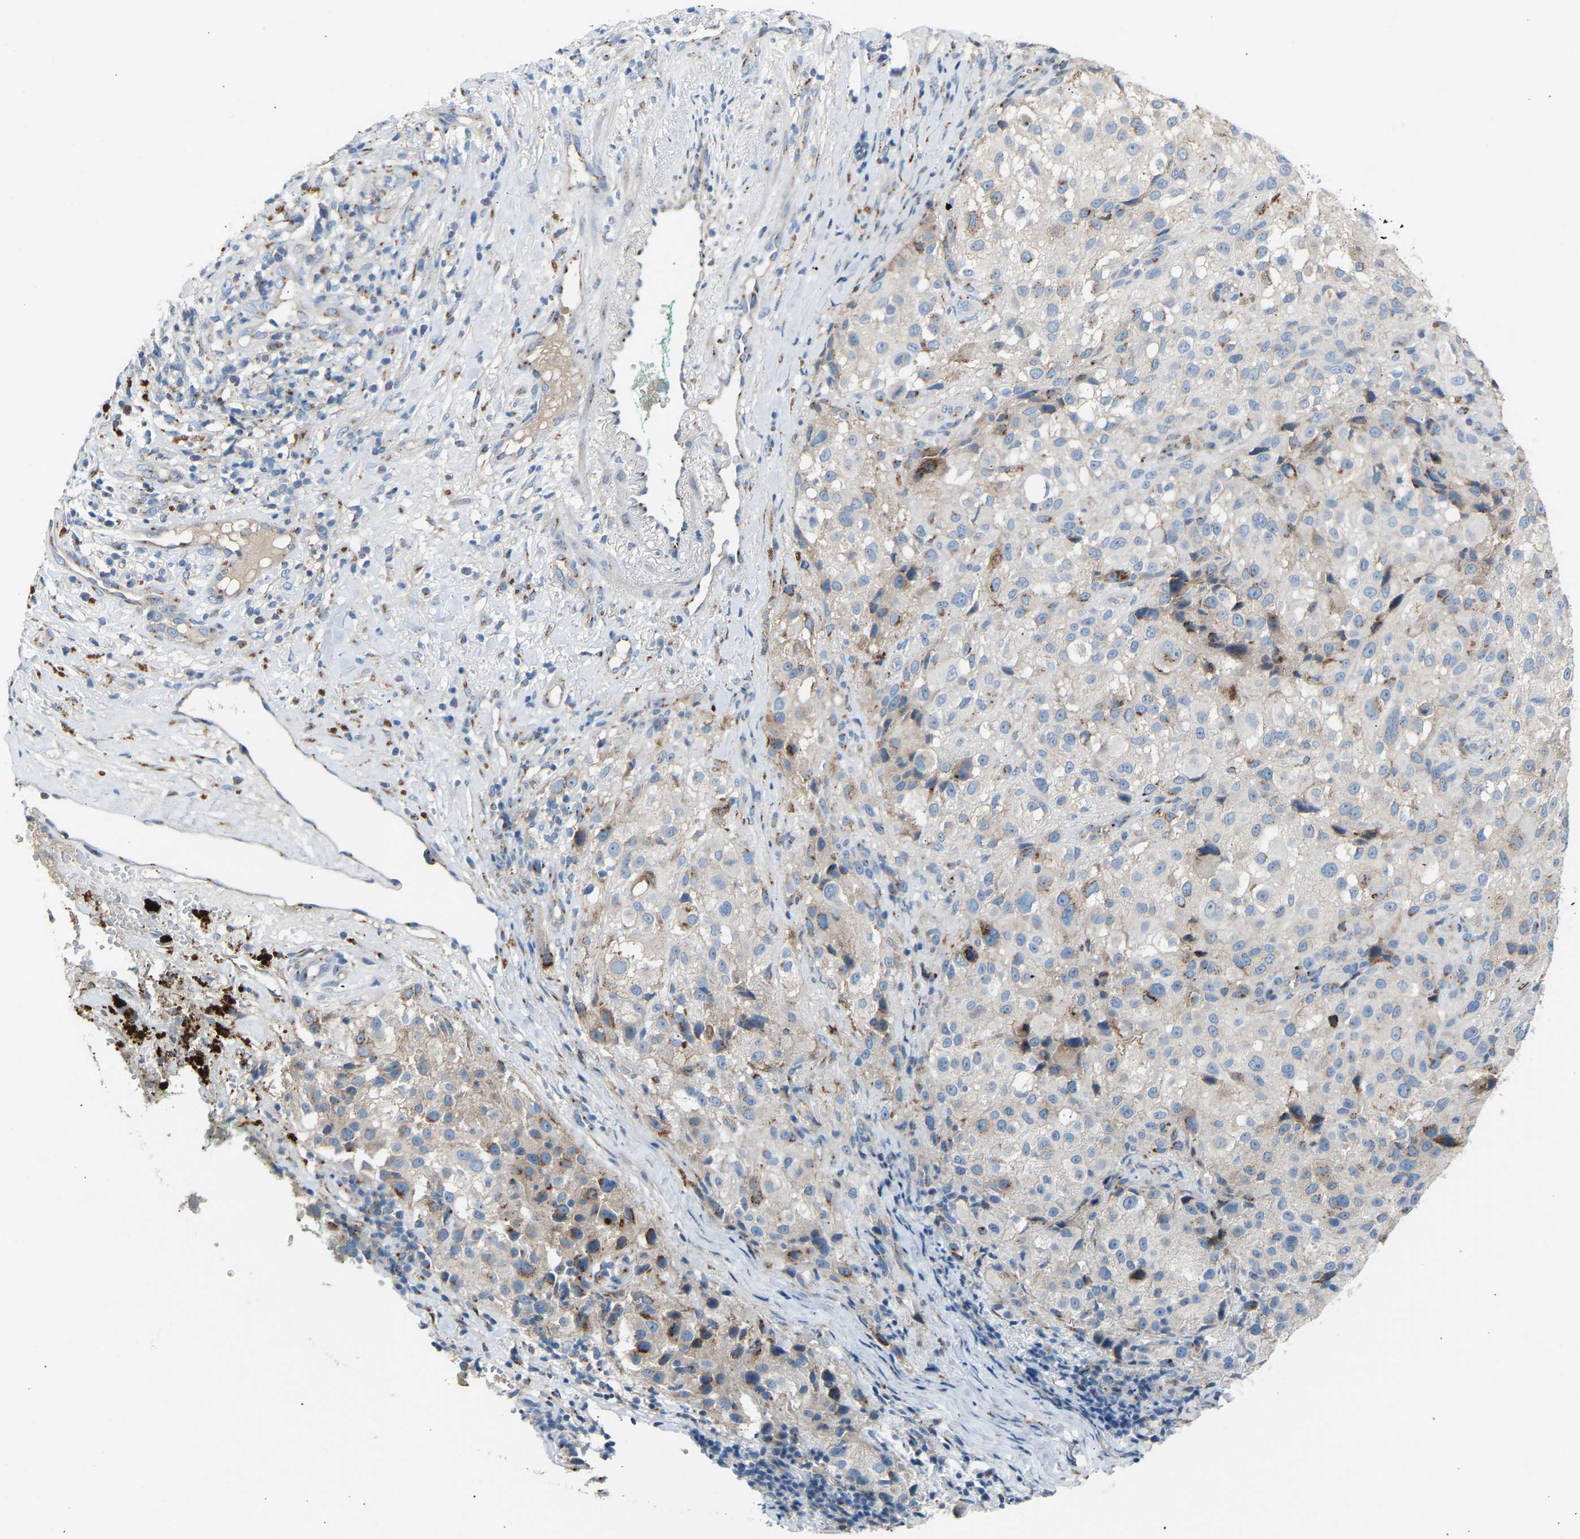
{"staining": {"intensity": "weak", "quantity": "<25%", "location": "cytoplasmic/membranous"}, "tissue": "melanoma", "cell_type": "Tumor cells", "image_type": "cancer", "snomed": [{"axis": "morphology", "description": "Necrosis, NOS"}, {"axis": "morphology", "description": "Malignant melanoma, NOS"}, {"axis": "topography", "description": "Skin"}], "caption": "DAB immunohistochemical staining of human malignant melanoma demonstrates no significant expression in tumor cells.", "gene": "CYREN", "patient": {"sex": "female", "age": 87}}